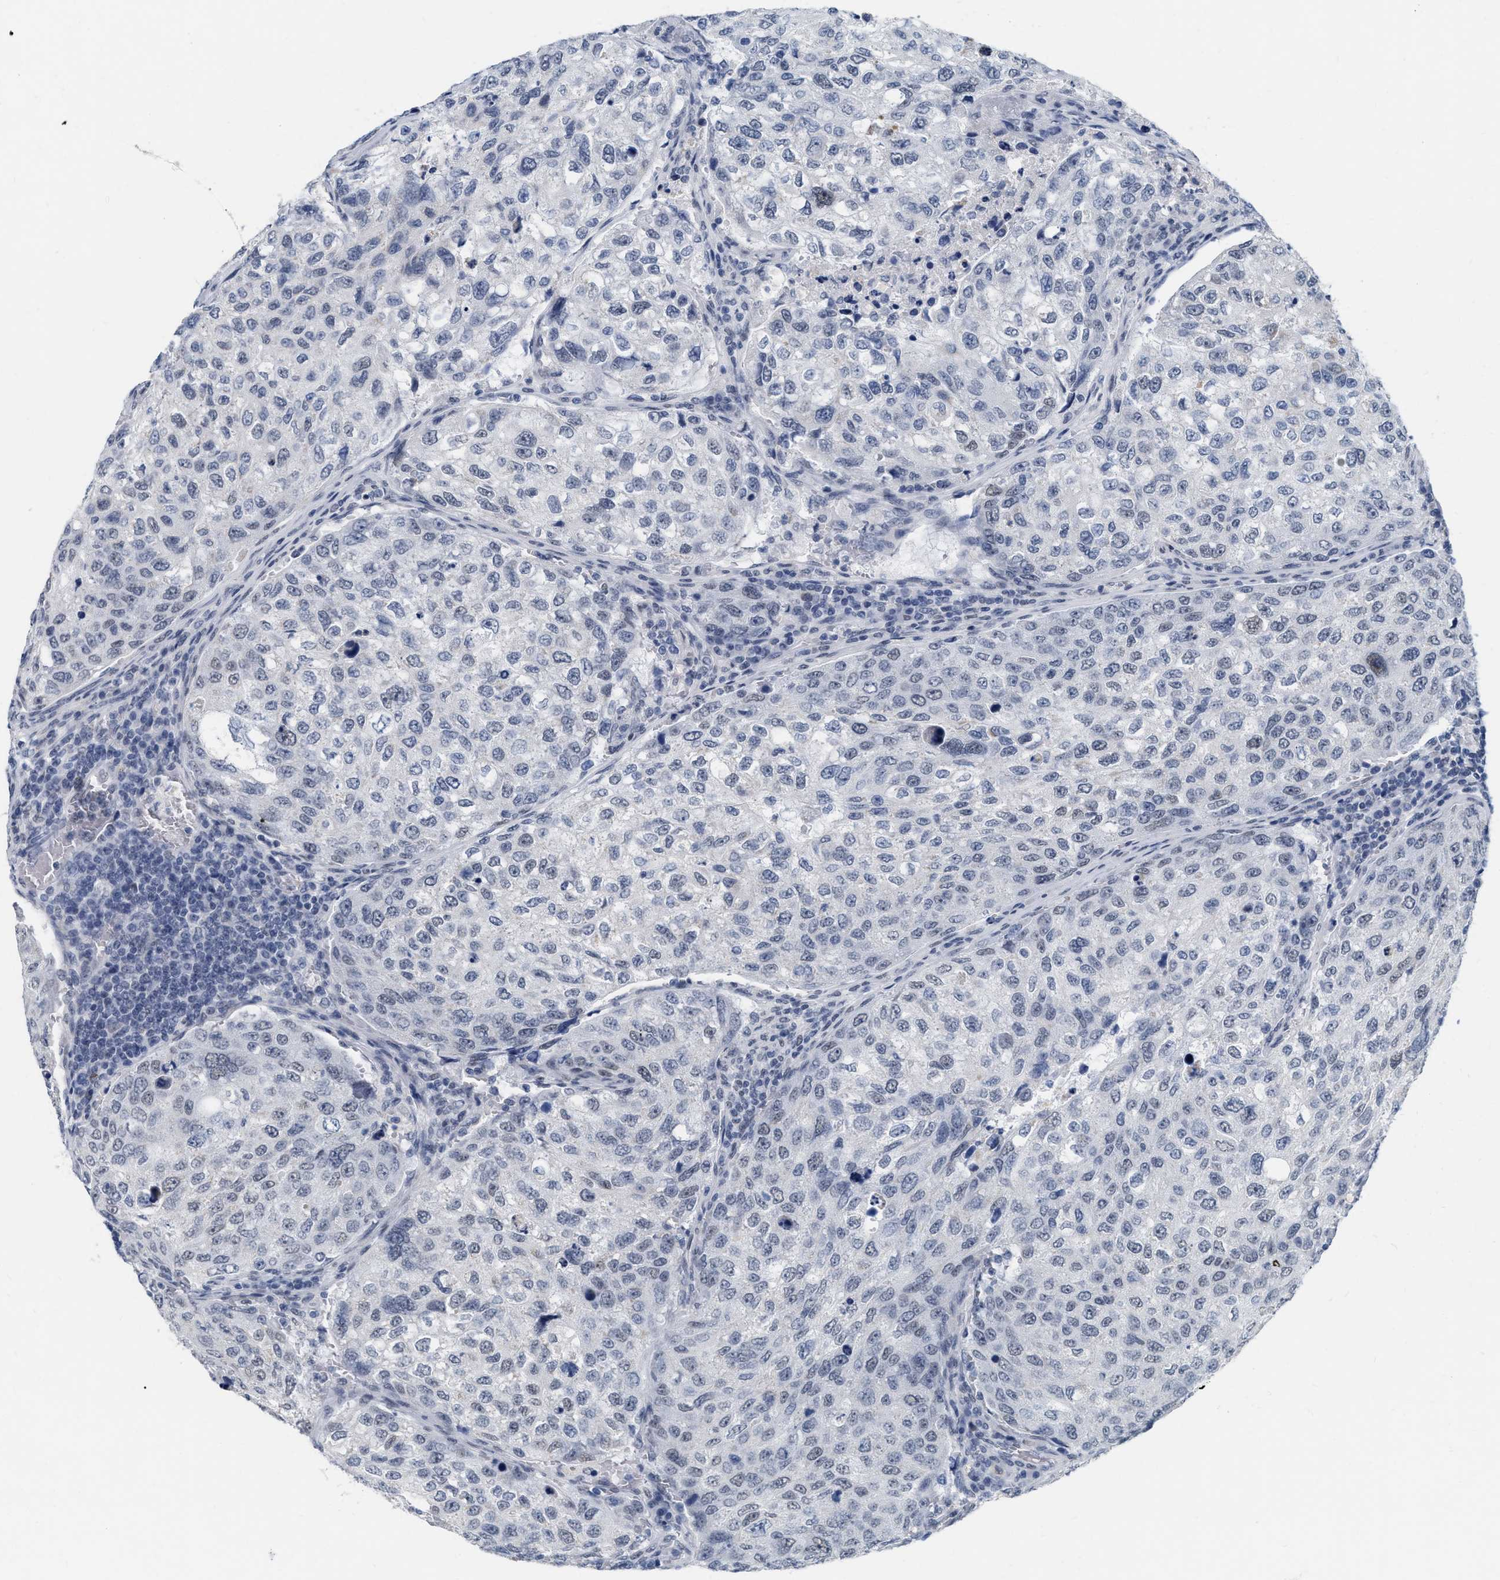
{"staining": {"intensity": "negative", "quantity": "none", "location": "none"}, "tissue": "urothelial cancer", "cell_type": "Tumor cells", "image_type": "cancer", "snomed": [{"axis": "morphology", "description": "Urothelial carcinoma, High grade"}, {"axis": "topography", "description": "Lymph node"}, {"axis": "topography", "description": "Urinary bladder"}], "caption": "Tumor cells are negative for protein expression in human high-grade urothelial carcinoma. (Immunohistochemistry, brightfield microscopy, high magnification).", "gene": "XIRP1", "patient": {"sex": "male", "age": 51}}